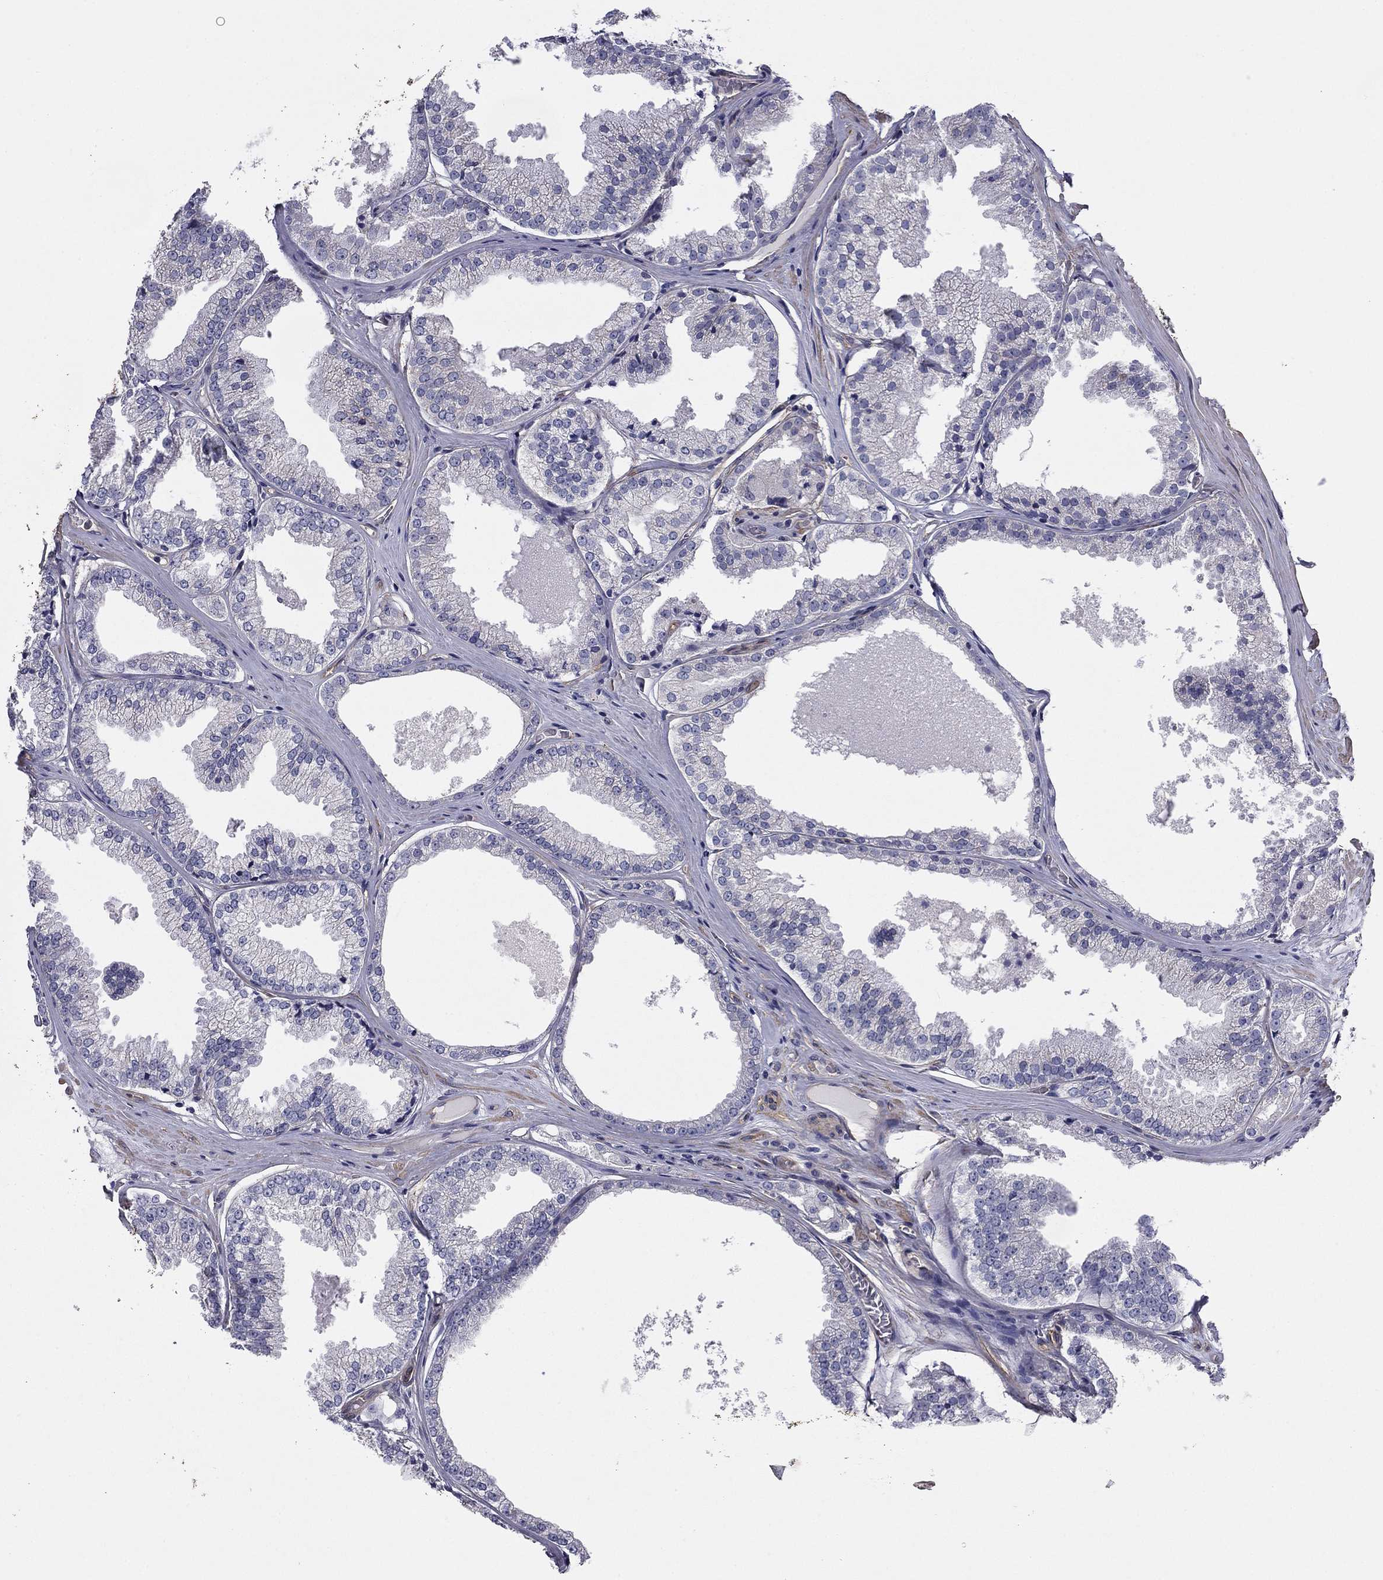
{"staining": {"intensity": "negative", "quantity": "none", "location": "none"}, "tissue": "prostate cancer", "cell_type": "Tumor cells", "image_type": "cancer", "snomed": [{"axis": "morphology", "description": "Adenocarcinoma, Low grade"}, {"axis": "topography", "description": "Prostate"}], "caption": "Immunohistochemical staining of prostate adenocarcinoma (low-grade) shows no significant positivity in tumor cells. (DAB immunohistochemistry (IHC) visualized using brightfield microscopy, high magnification).", "gene": "TCHH", "patient": {"sex": "male", "age": 68}}